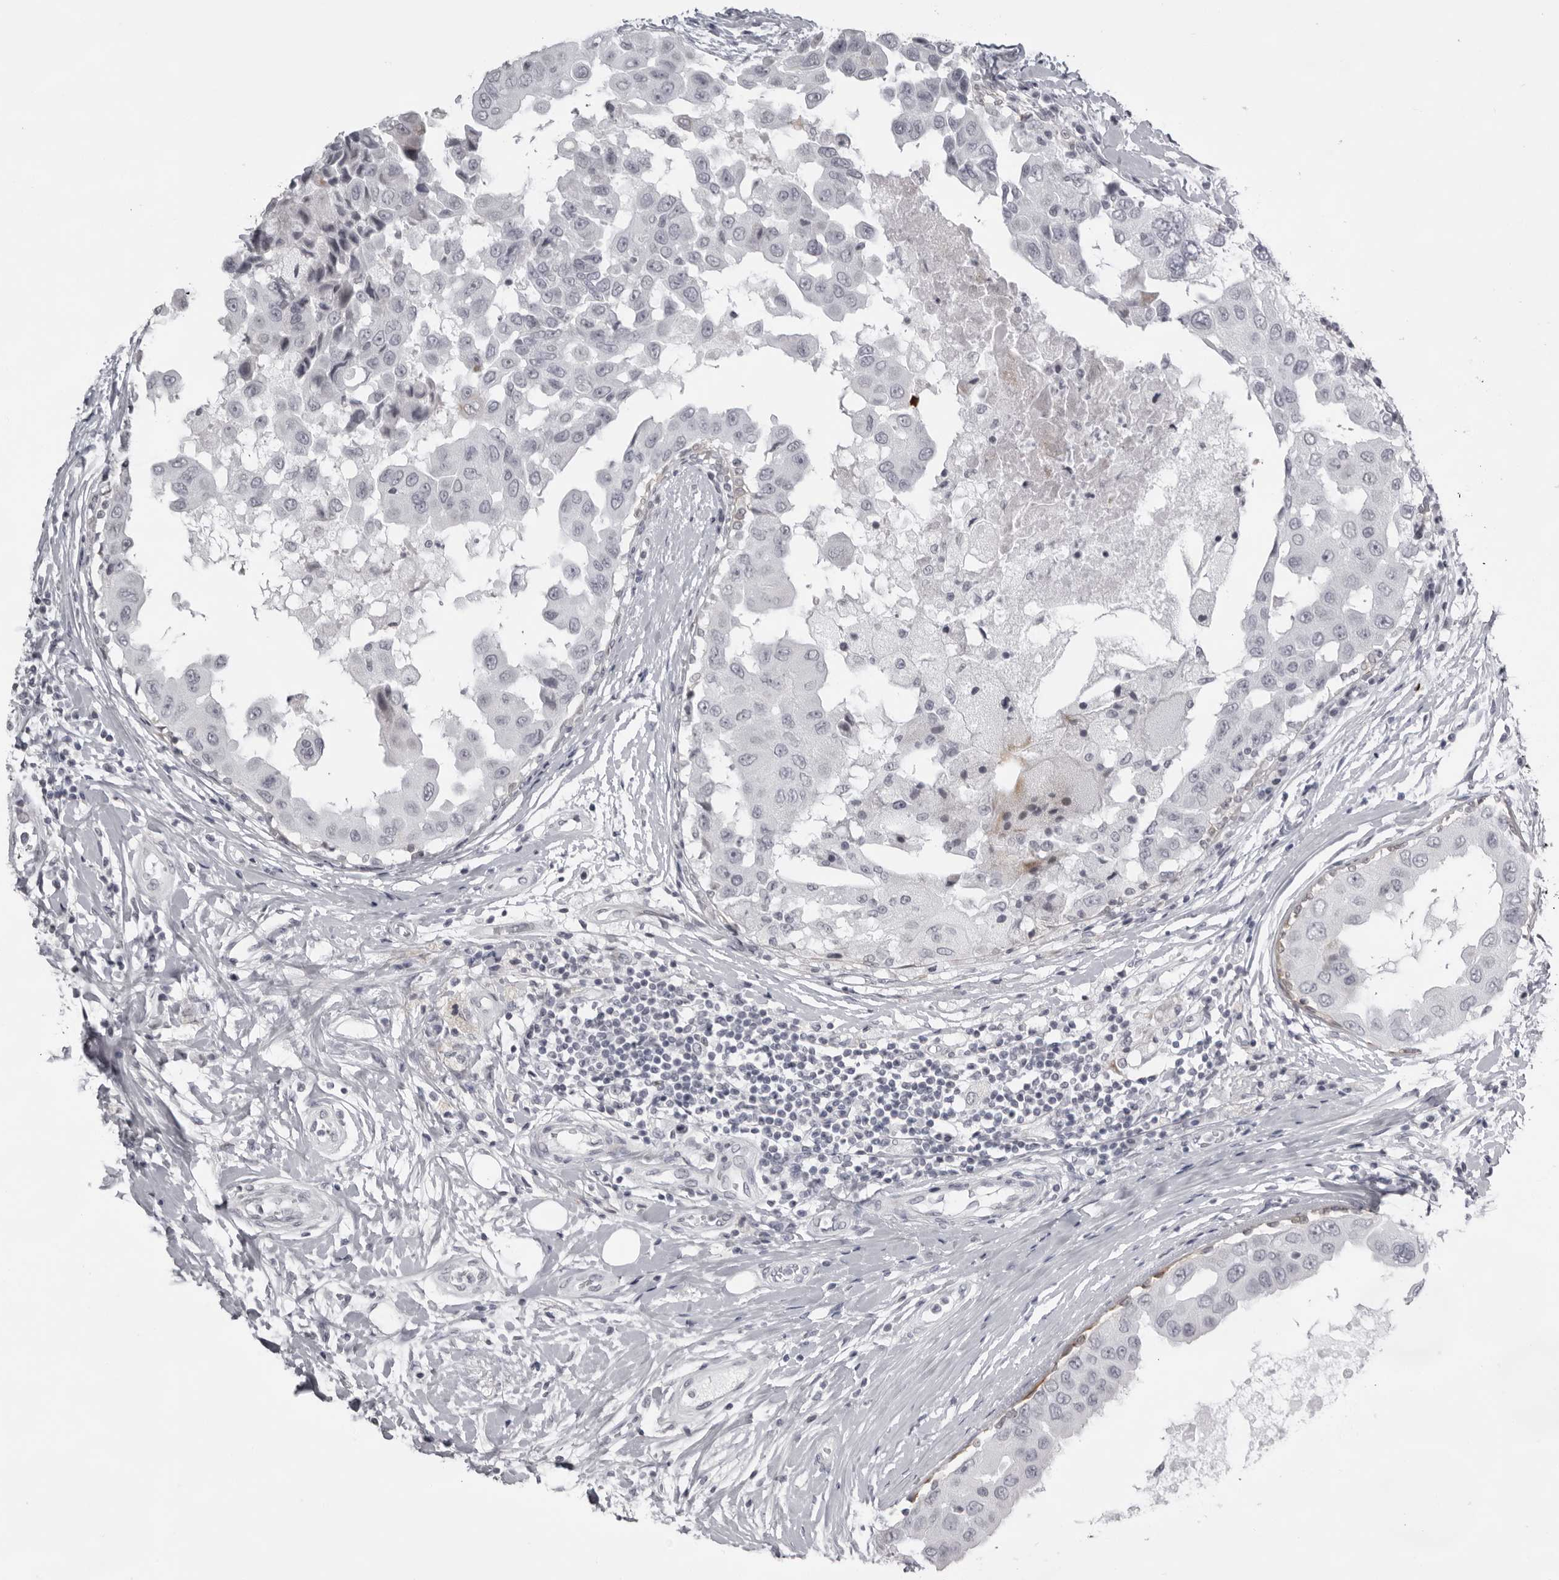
{"staining": {"intensity": "negative", "quantity": "none", "location": "none"}, "tissue": "breast cancer", "cell_type": "Tumor cells", "image_type": "cancer", "snomed": [{"axis": "morphology", "description": "Duct carcinoma"}, {"axis": "topography", "description": "Breast"}], "caption": "Immunohistochemistry image of neoplastic tissue: breast intraductal carcinoma stained with DAB (3,3'-diaminobenzidine) displays no significant protein positivity in tumor cells.", "gene": "NUDT18", "patient": {"sex": "female", "age": 27}}